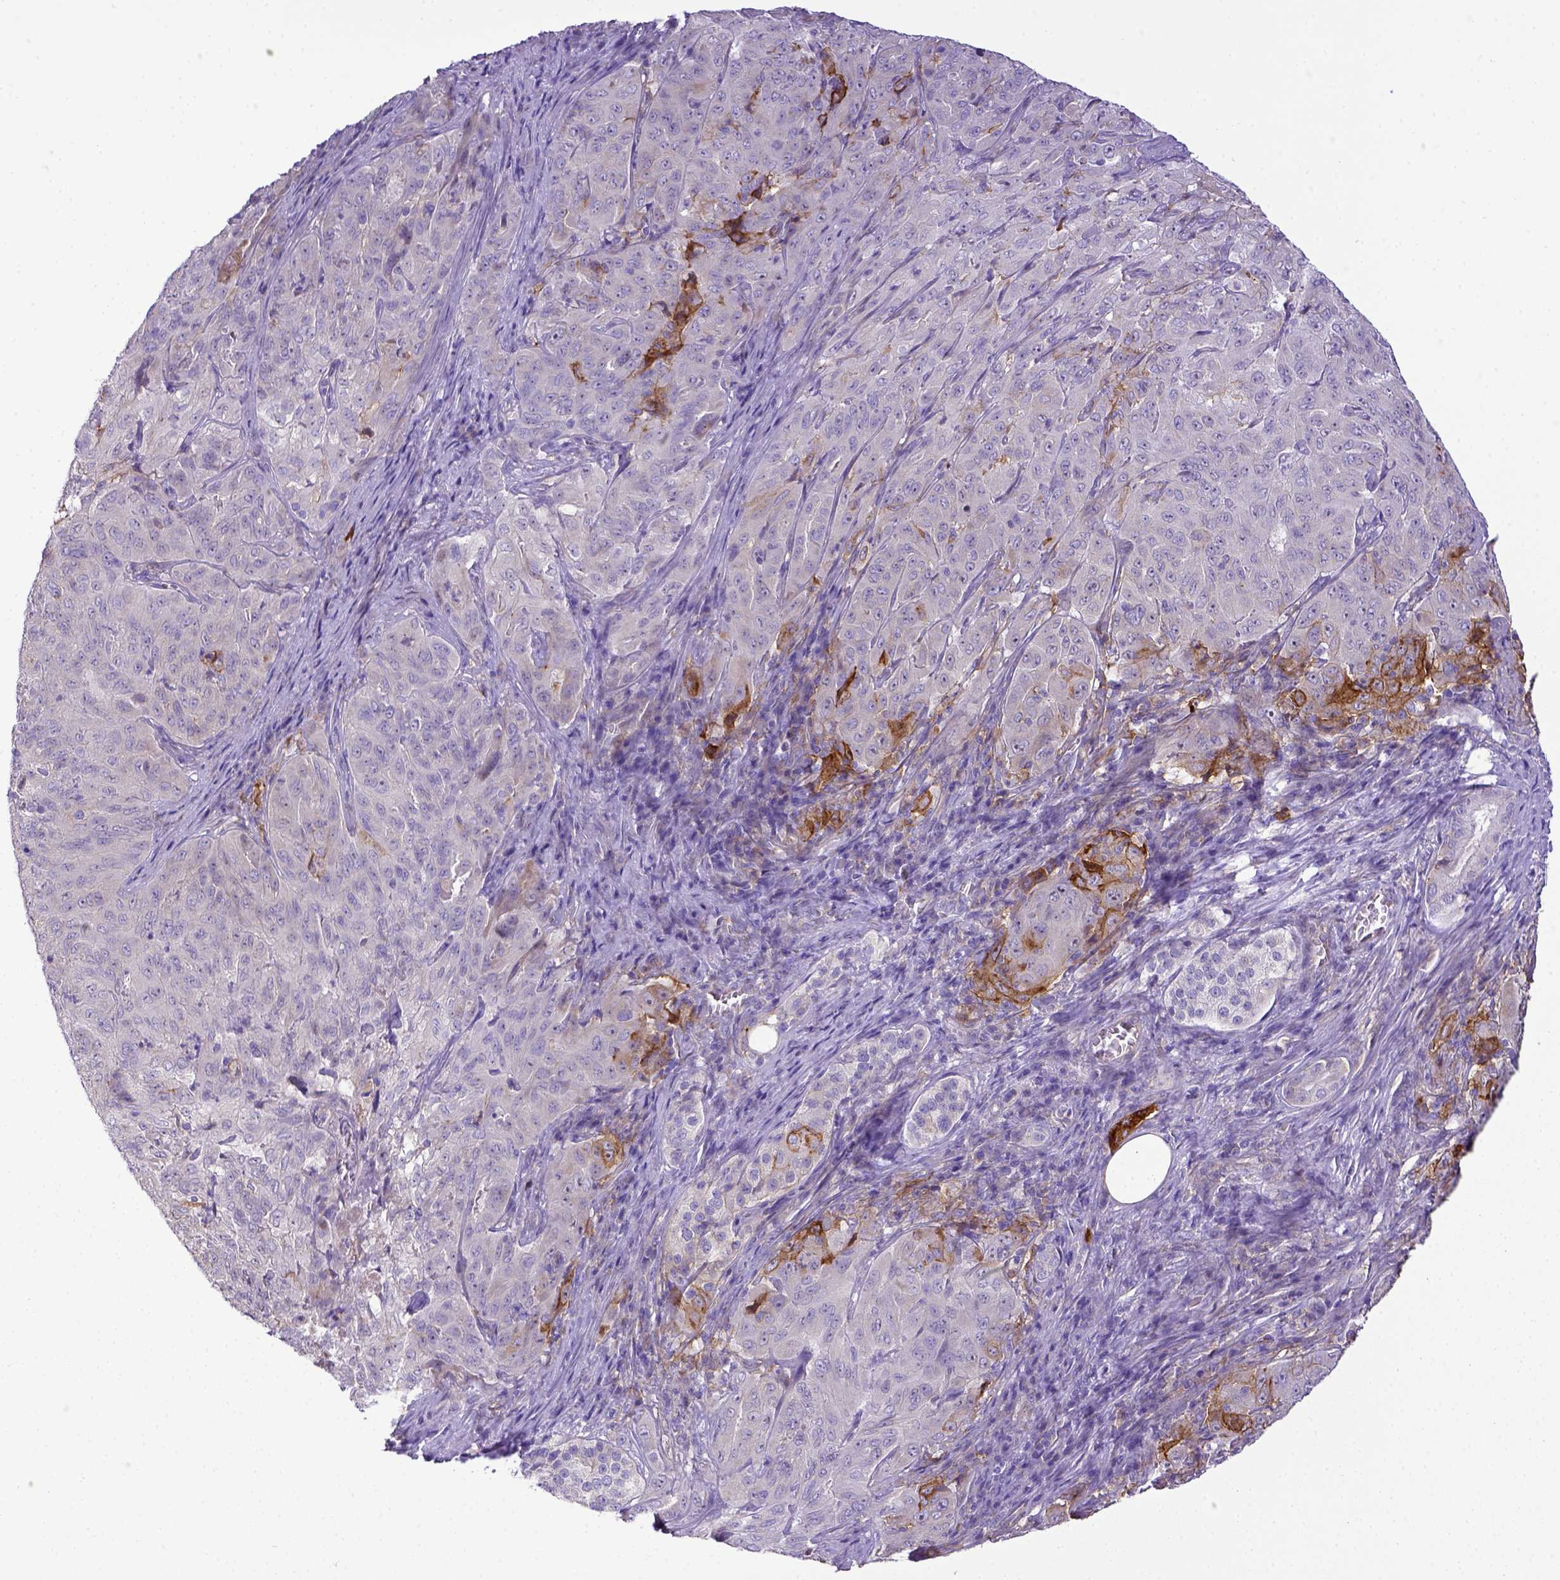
{"staining": {"intensity": "negative", "quantity": "none", "location": "none"}, "tissue": "pancreatic cancer", "cell_type": "Tumor cells", "image_type": "cancer", "snomed": [{"axis": "morphology", "description": "Adenocarcinoma, NOS"}, {"axis": "topography", "description": "Pancreas"}], "caption": "The histopathology image reveals no staining of tumor cells in pancreatic cancer (adenocarcinoma).", "gene": "CD40", "patient": {"sex": "male", "age": 63}}